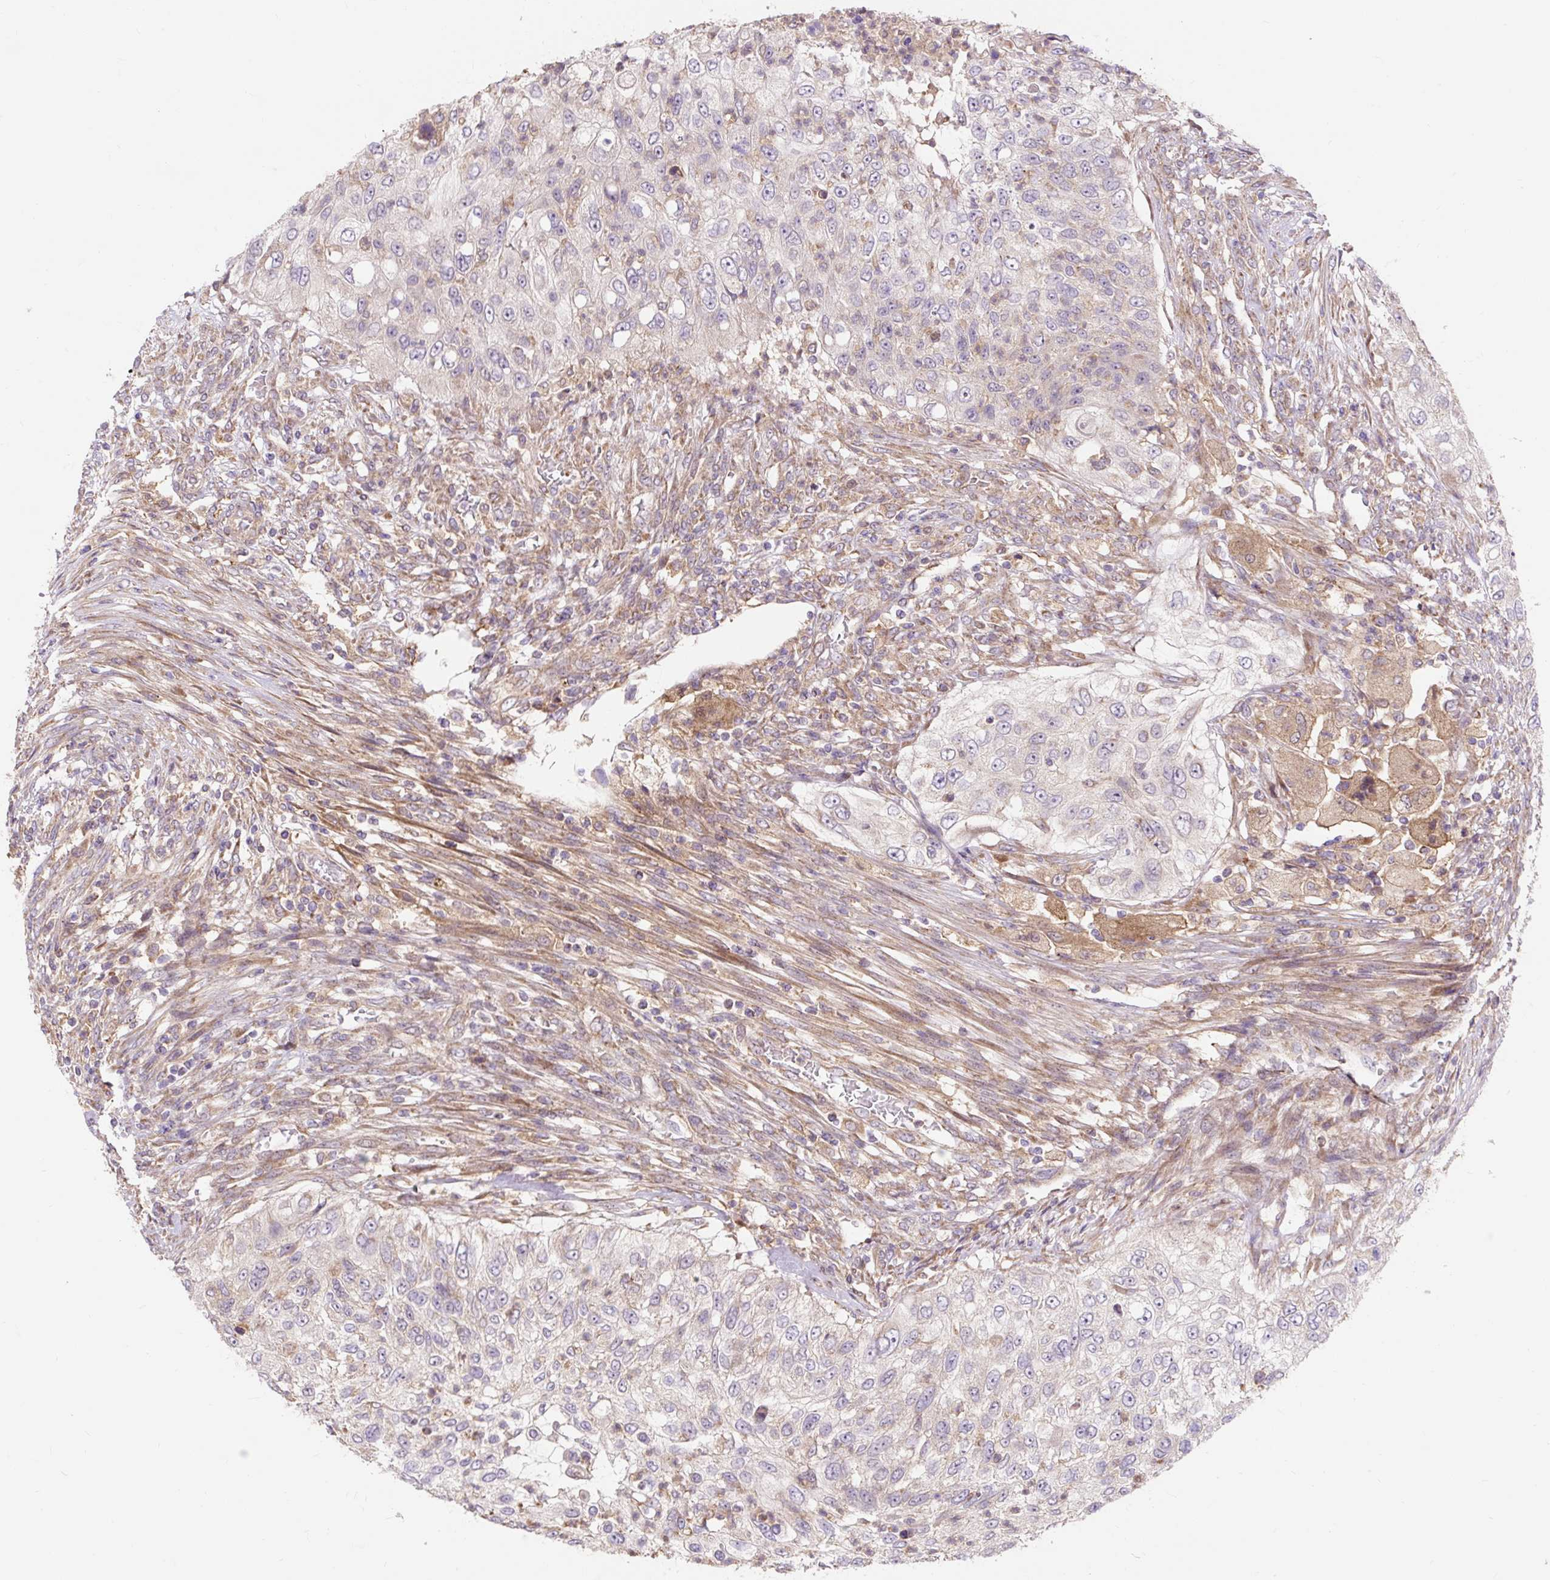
{"staining": {"intensity": "weak", "quantity": "25%-75%", "location": "cytoplasmic/membranous"}, "tissue": "urothelial cancer", "cell_type": "Tumor cells", "image_type": "cancer", "snomed": [{"axis": "morphology", "description": "Urothelial carcinoma, High grade"}, {"axis": "topography", "description": "Urinary bladder"}], "caption": "High-grade urothelial carcinoma stained for a protein demonstrates weak cytoplasmic/membranous positivity in tumor cells.", "gene": "TRIAP1", "patient": {"sex": "female", "age": 60}}